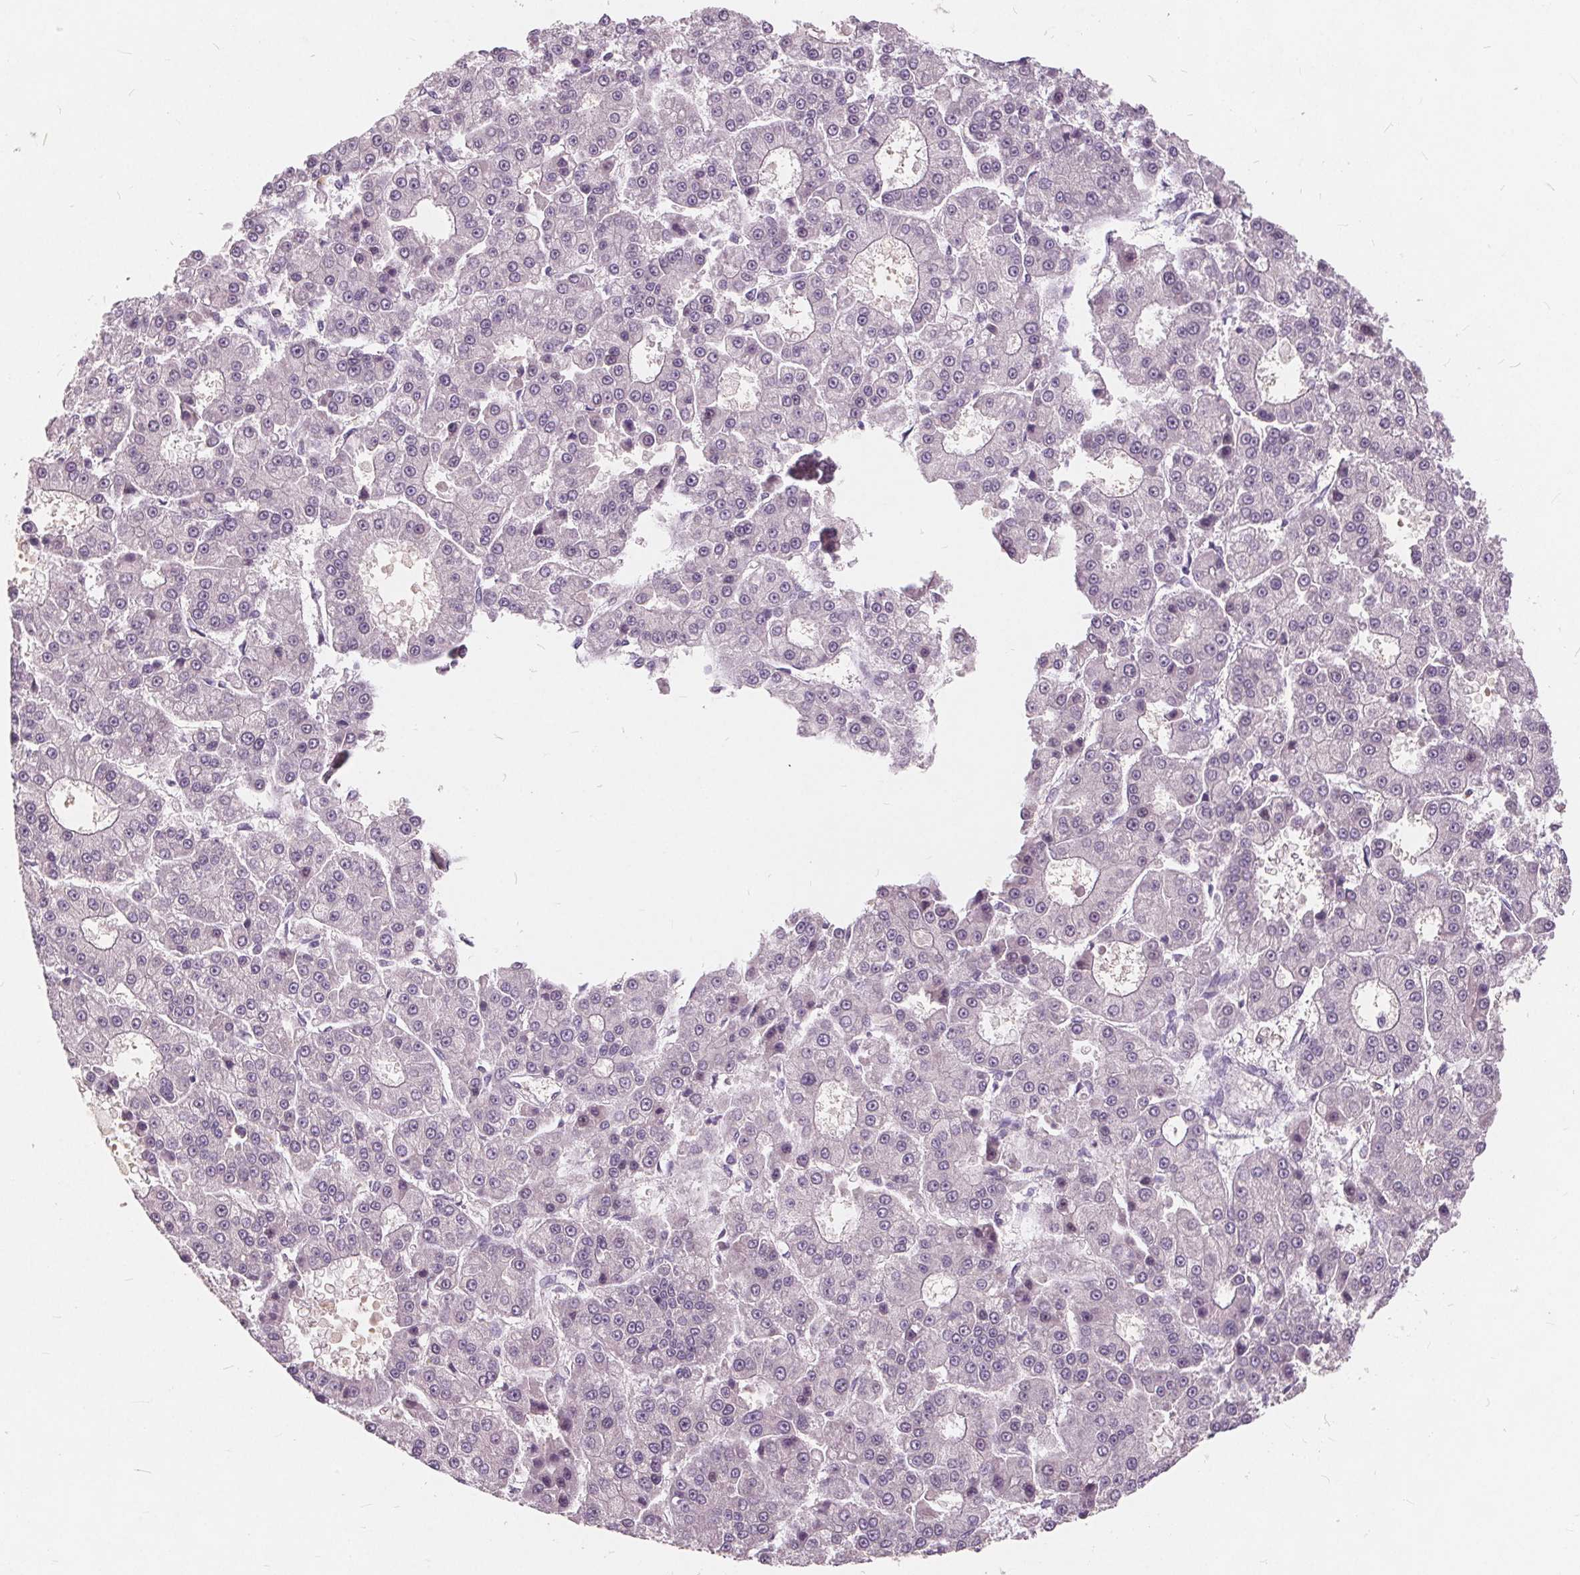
{"staining": {"intensity": "weak", "quantity": "<25%", "location": "nuclear"}, "tissue": "liver cancer", "cell_type": "Tumor cells", "image_type": "cancer", "snomed": [{"axis": "morphology", "description": "Carcinoma, Hepatocellular, NOS"}, {"axis": "topography", "description": "Liver"}], "caption": "Human liver cancer stained for a protein using IHC exhibits no staining in tumor cells.", "gene": "PLA2G2E", "patient": {"sex": "male", "age": 70}}